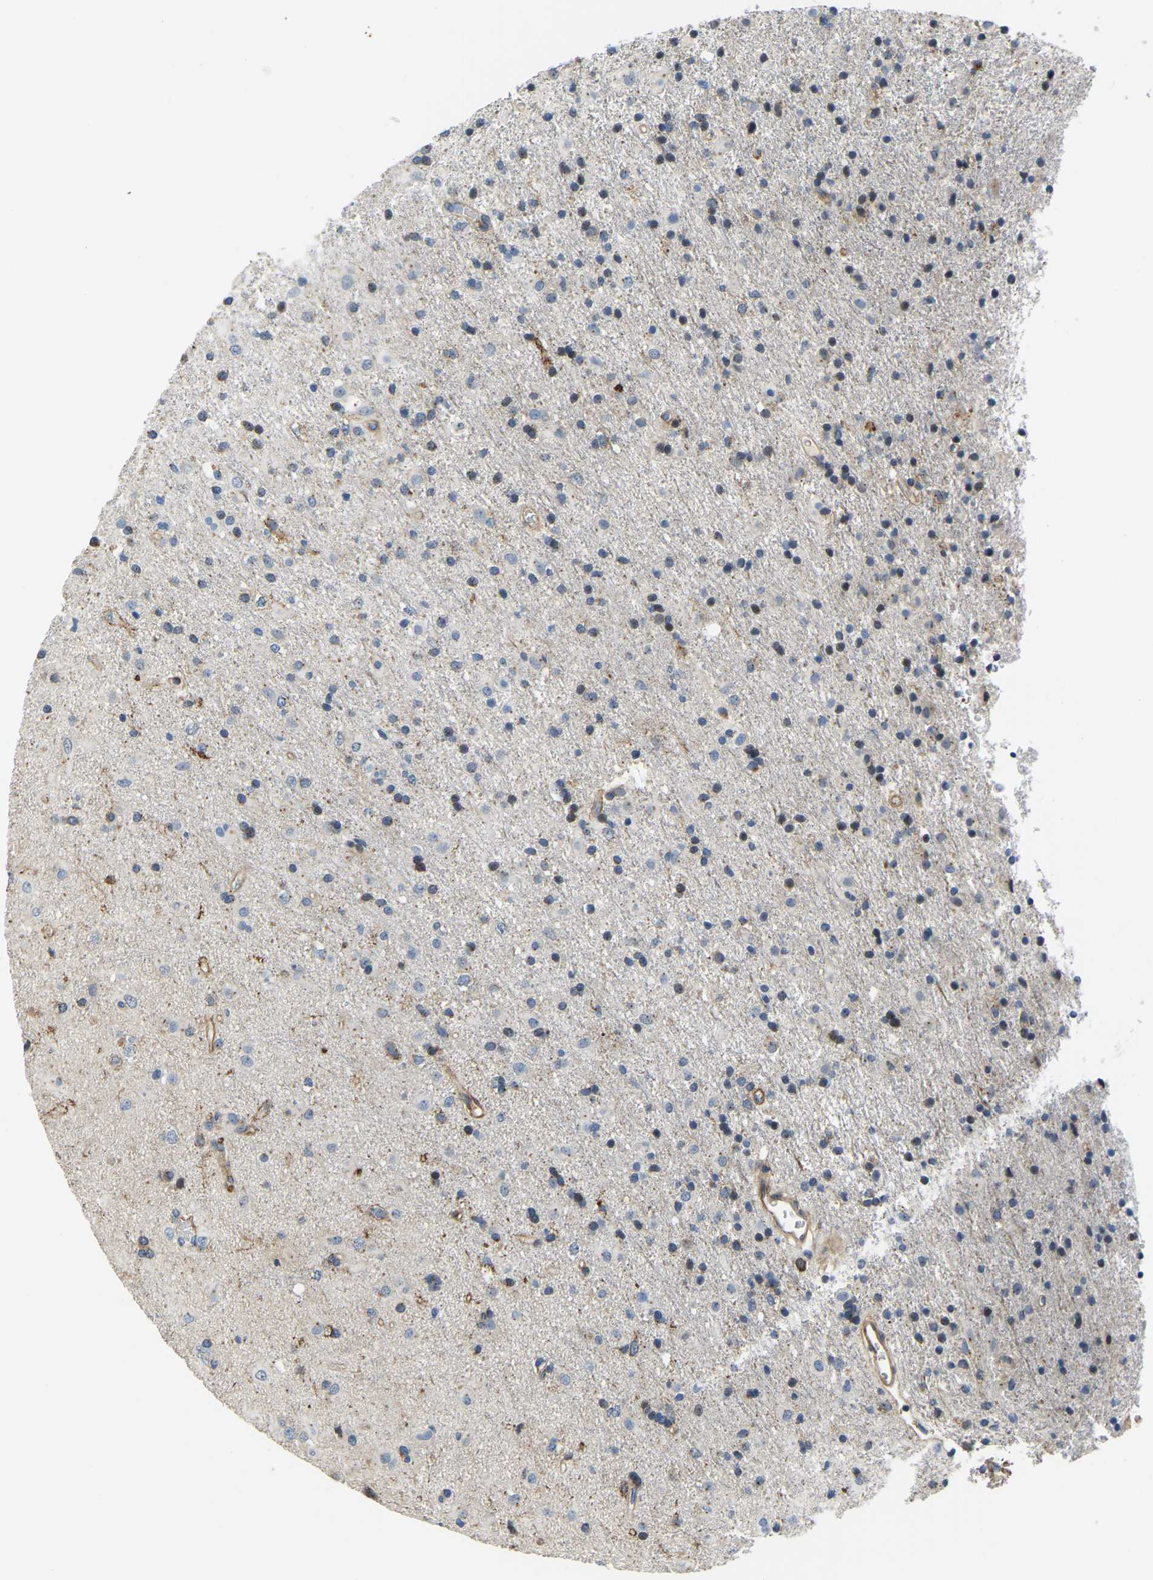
{"staining": {"intensity": "negative", "quantity": "none", "location": "none"}, "tissue": "glioma", "cell_type": "Tumor cells", "image_type": "cancer", "snomed": [{"axis": "morphology", "description": "Glioma, malignant, Low grade"}, {"axis": "topography", "description": "Brain"}], "caption": "Tumor cells show no significant expression in glioma.", "gene": "LIAS", "patient": {"sex": "male", "age": 65}}